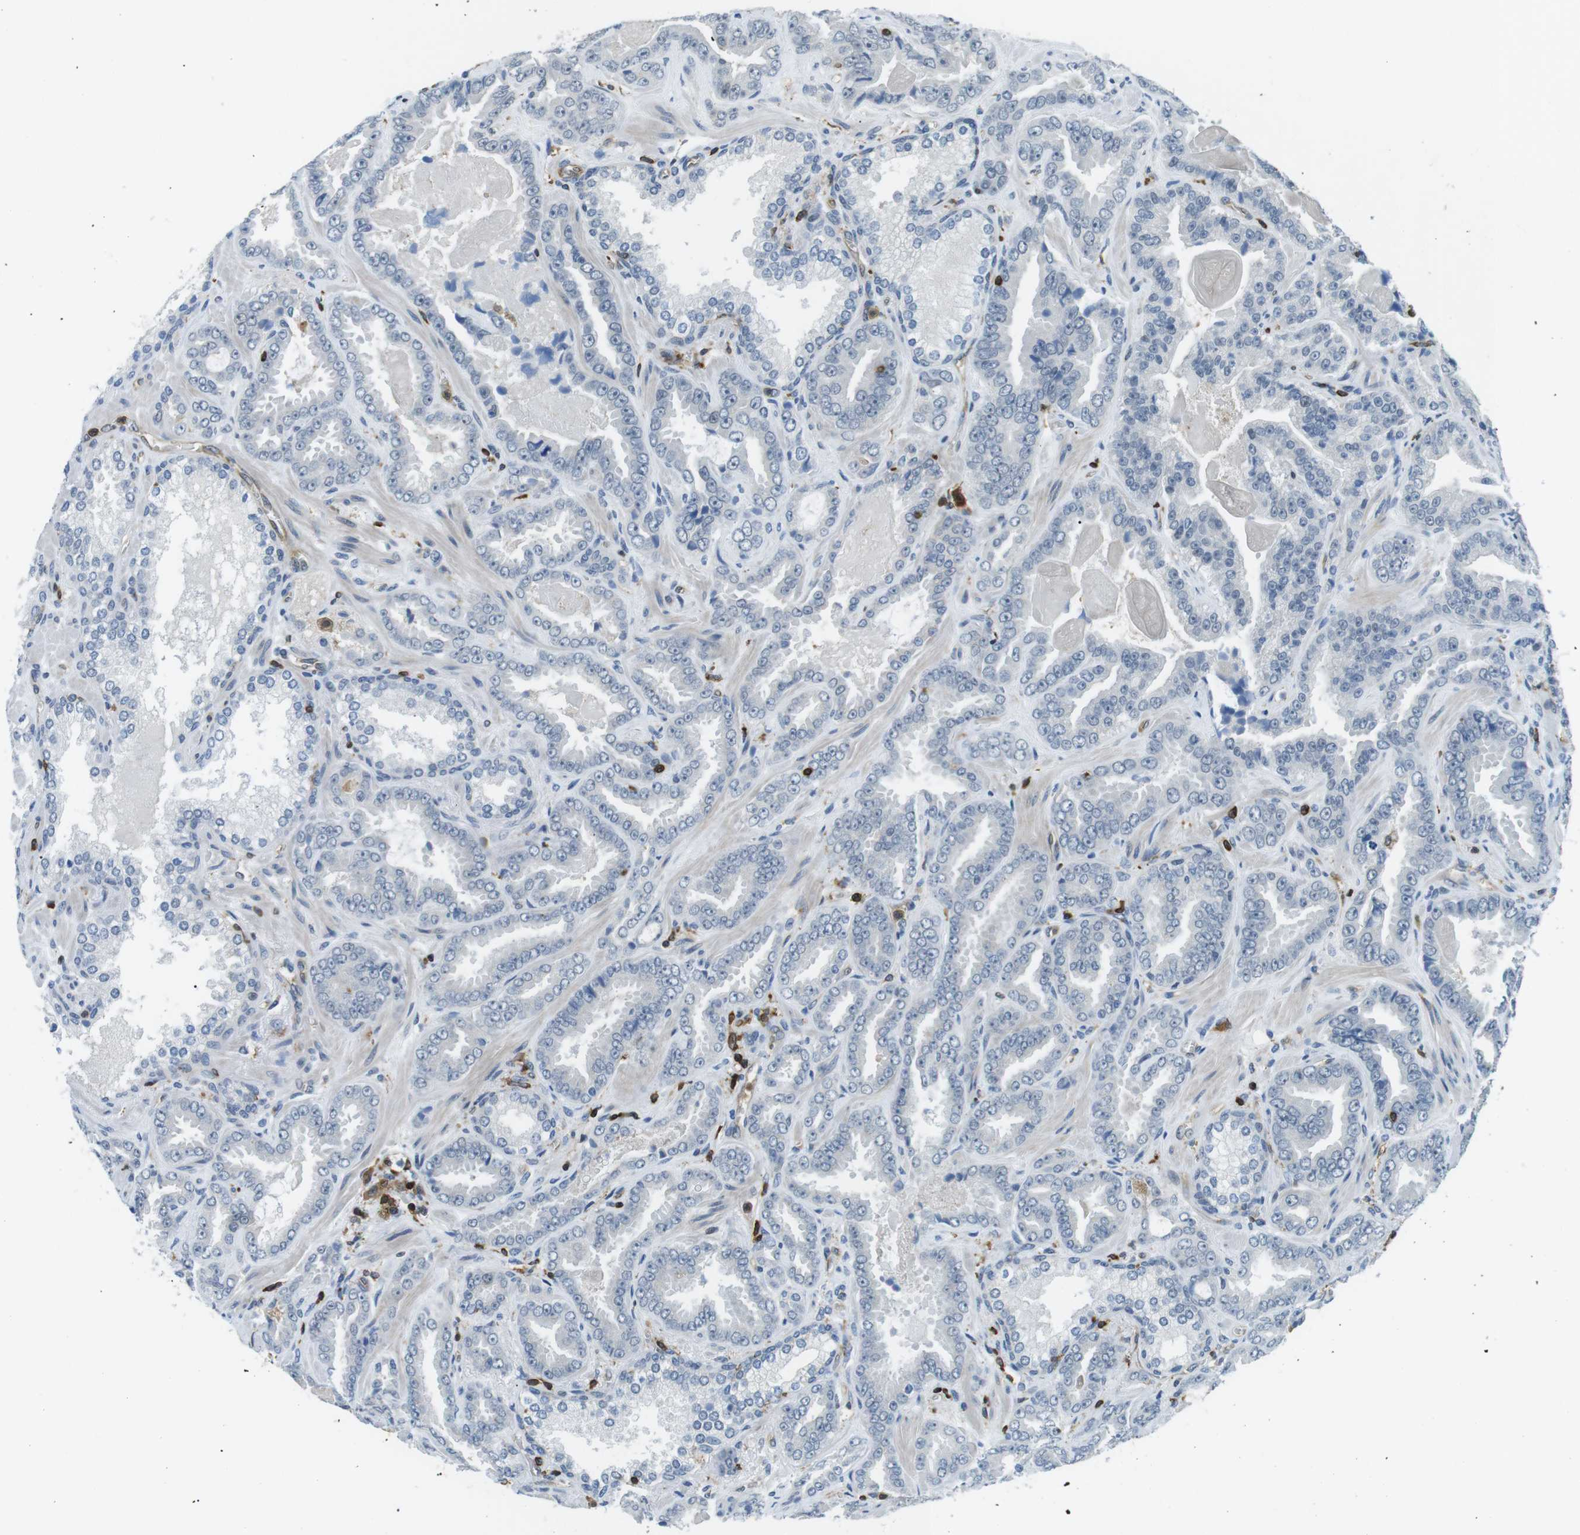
{"staining": {"intensity": "negative", "quantity": "none", "location": "none"}, "tissue": "prostate cancer", "cell_type": "Tumor cells", "image_type": "cancer", "snomed": [{"axis": "morphology", "description": "Adenocarcinoma, Low grade"}, {"axis": "topography", "description": "Prostate"}], "caption": "This is an immunohistochemistry (IHC) photomicrograph of prostate low-grade adenocarcinoma. There is no positivity in tumor cells.", "gene": "STK10", "patient": {"sex": "male", "age": 60}}